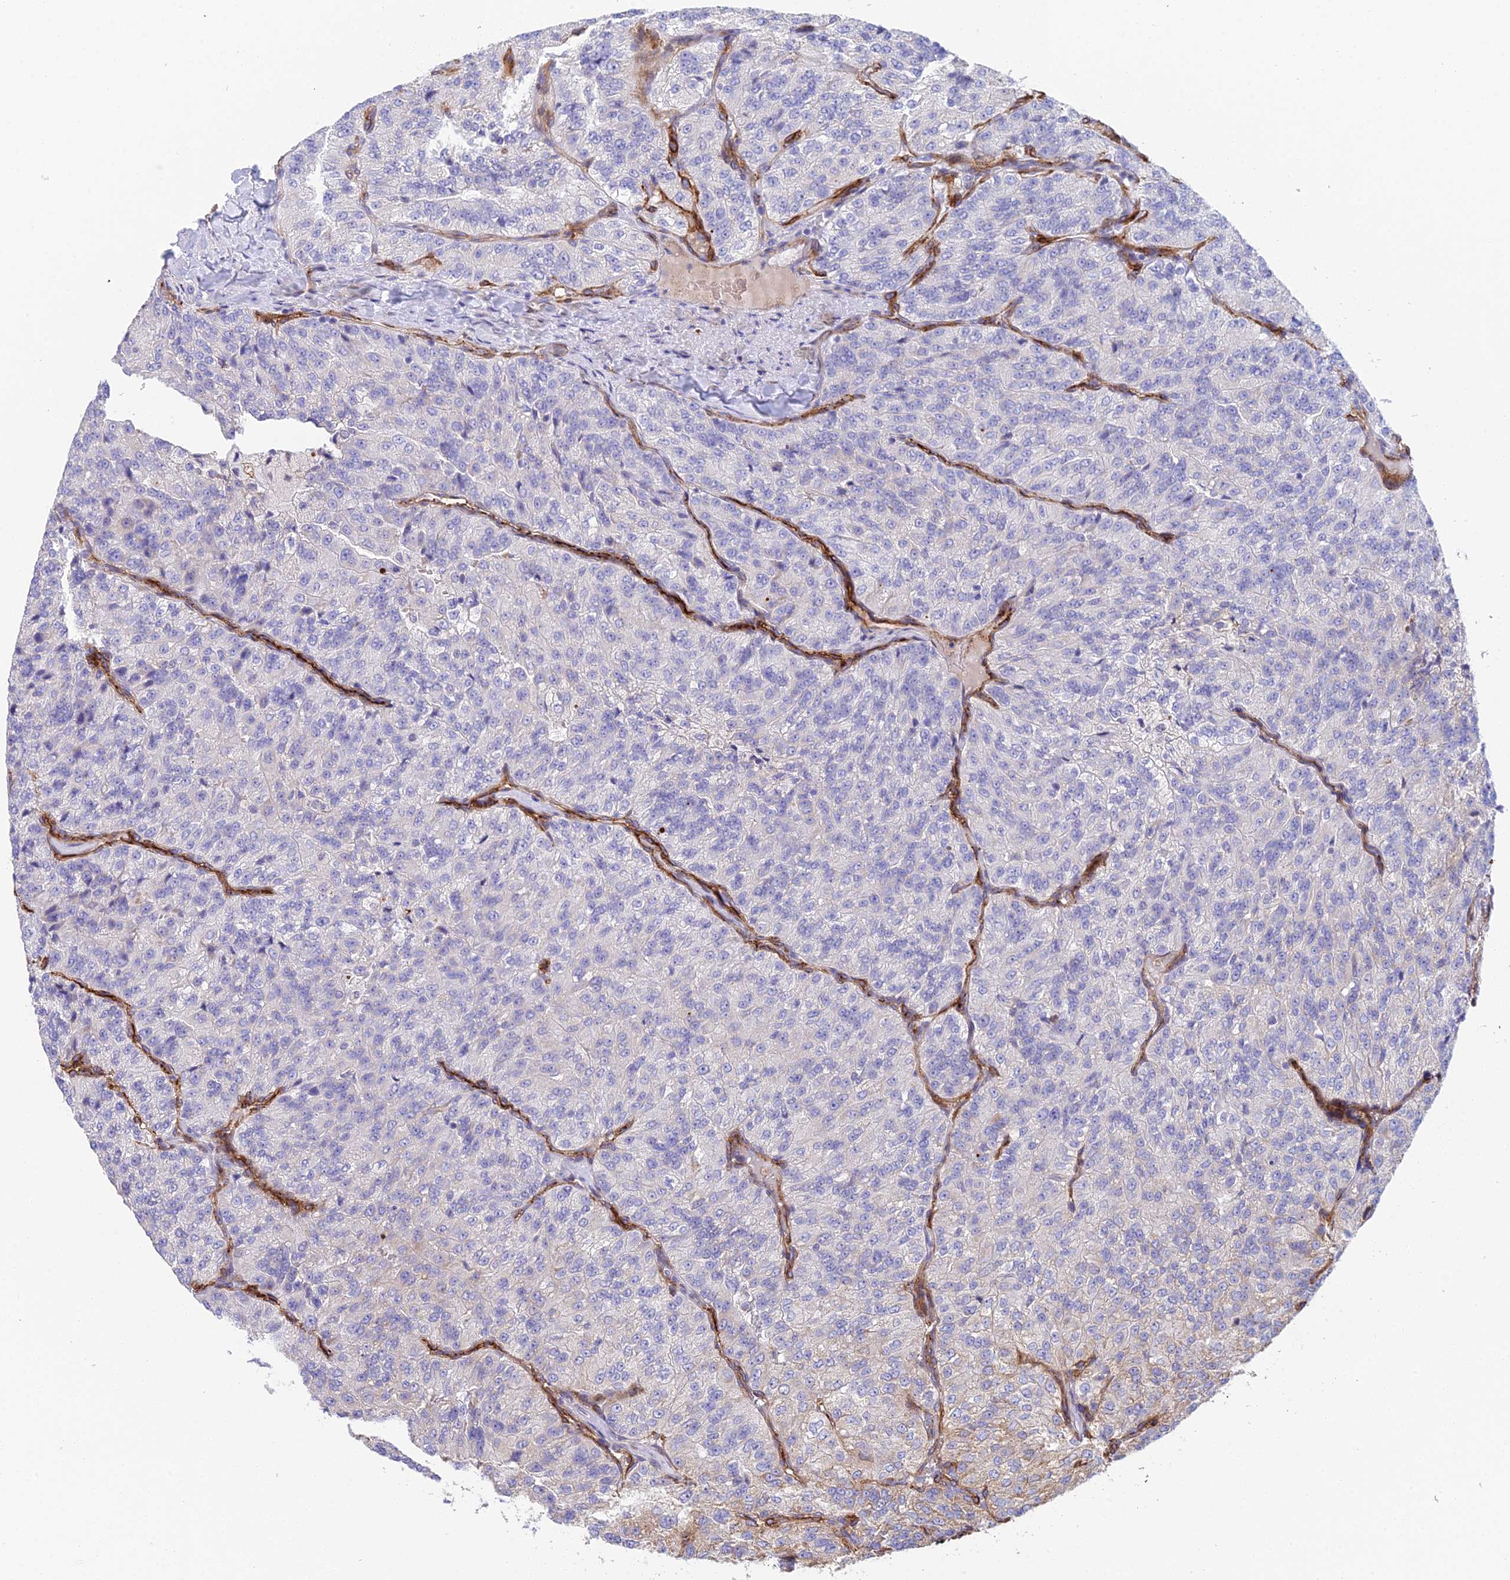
{"staining": {"intensity": "negative", "quantity": "none", "location": "none"}, "tissue": "renal cancer", "cell_type": "Tumor cells", "image_type": "cancer", "snomed": [{"axis": "morphology", "description": "Adenocarcinoma, NOS"}, {"axis": "topography", "description": "Kidney"}], "caption": "IHC of human renal adenocarcinoma shows no expression in tumor cells.", "gene": "CSPG4", "patient": {"sex": "female", "age": 63}}